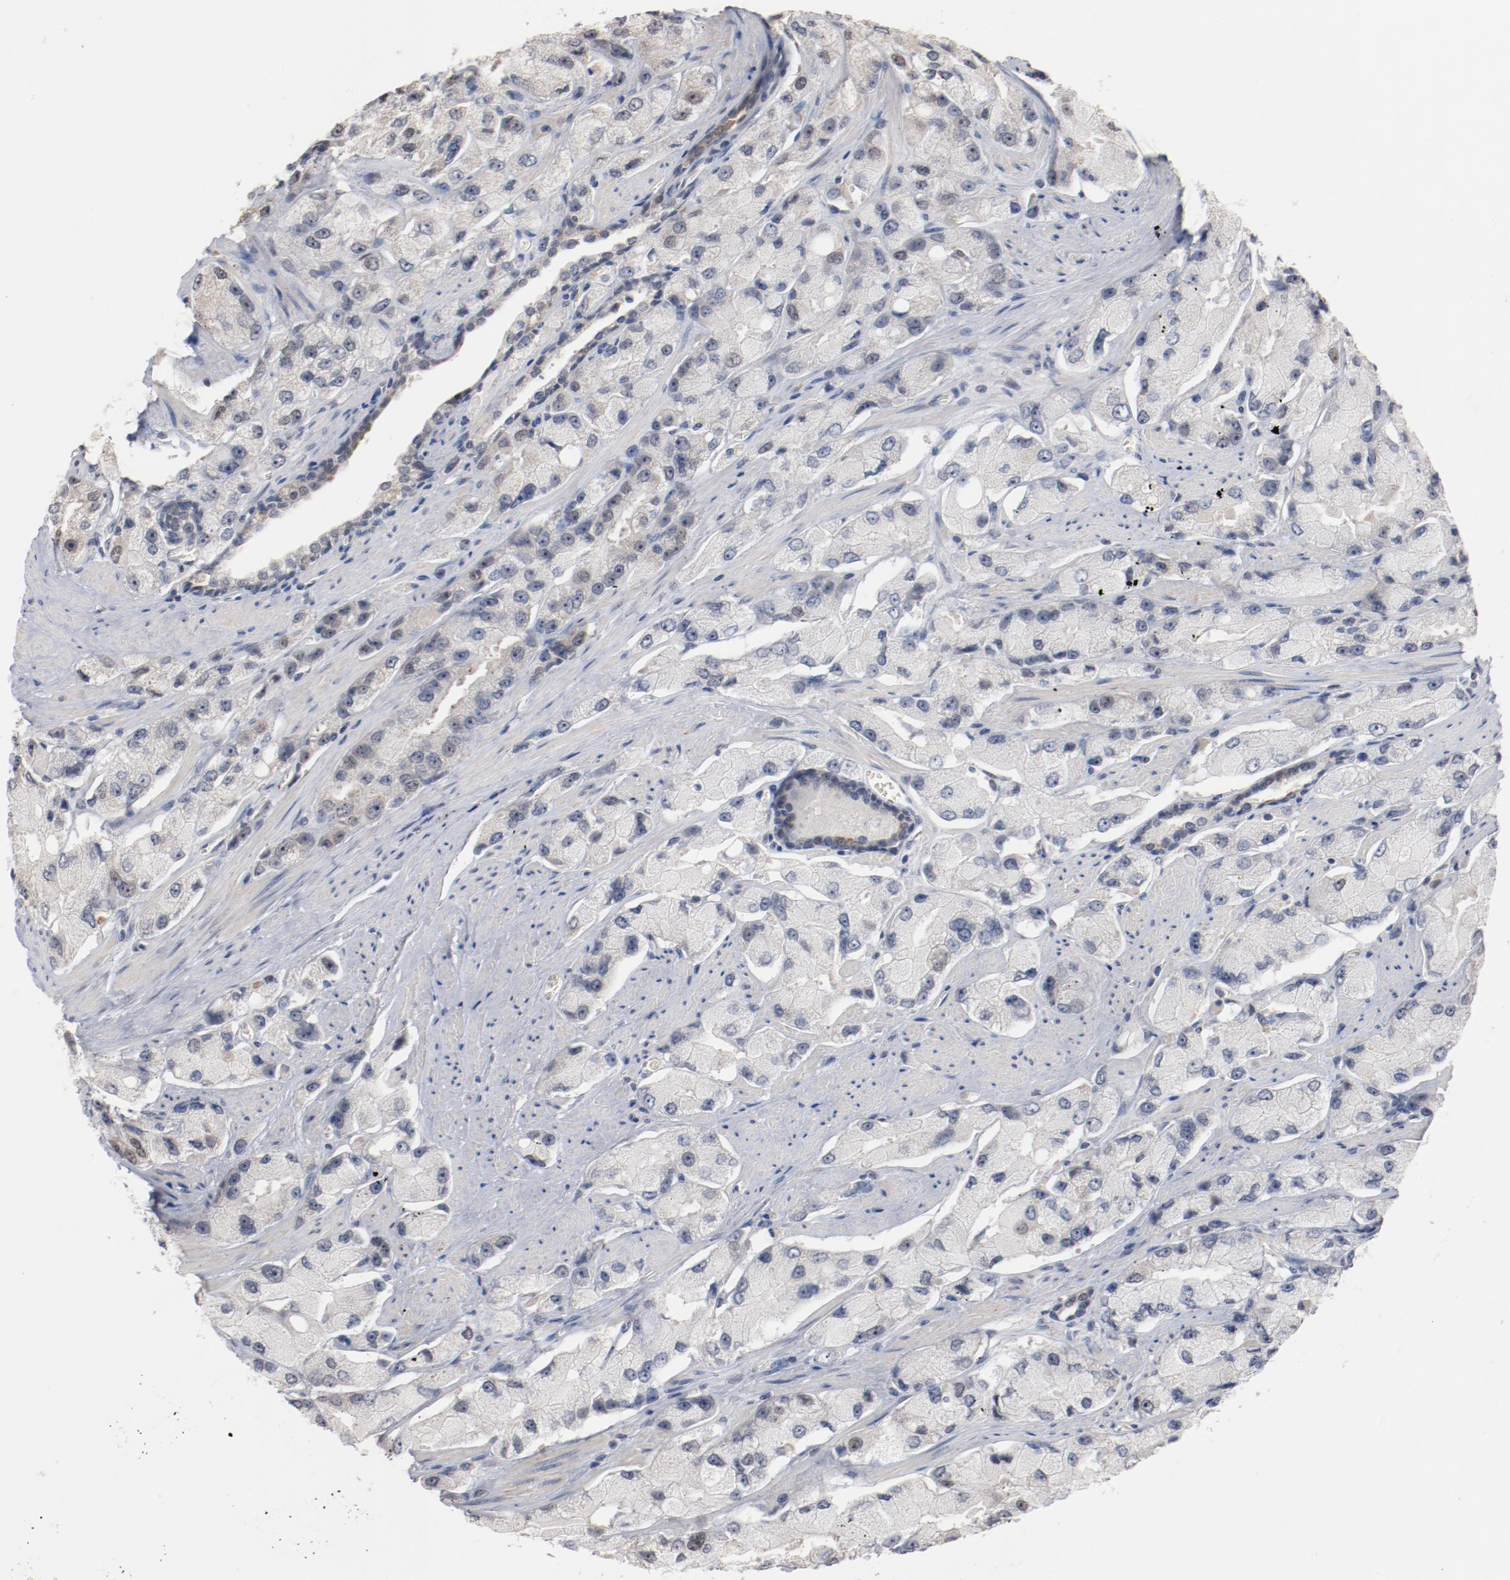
{"staining": {"intensity": "negative", "quantity": "none", "location": "none"}, "tissue": "prostate cancer", "cell_type": "Tumor cells", "image_type": "cancer", "snomed": [{"axis": "morphology", "description": "Adenocarcinoma, High grade"}, {"axis": "topography", "description": "Prostate"}], "caption": "Tumor cells show no significant protein expression in prostate cancer (adenocarcinoma (high-grade)). (DAB IHC, high magnification).", "gene": "ERICH1", "patient": {"sex": "male", "age": 58}}